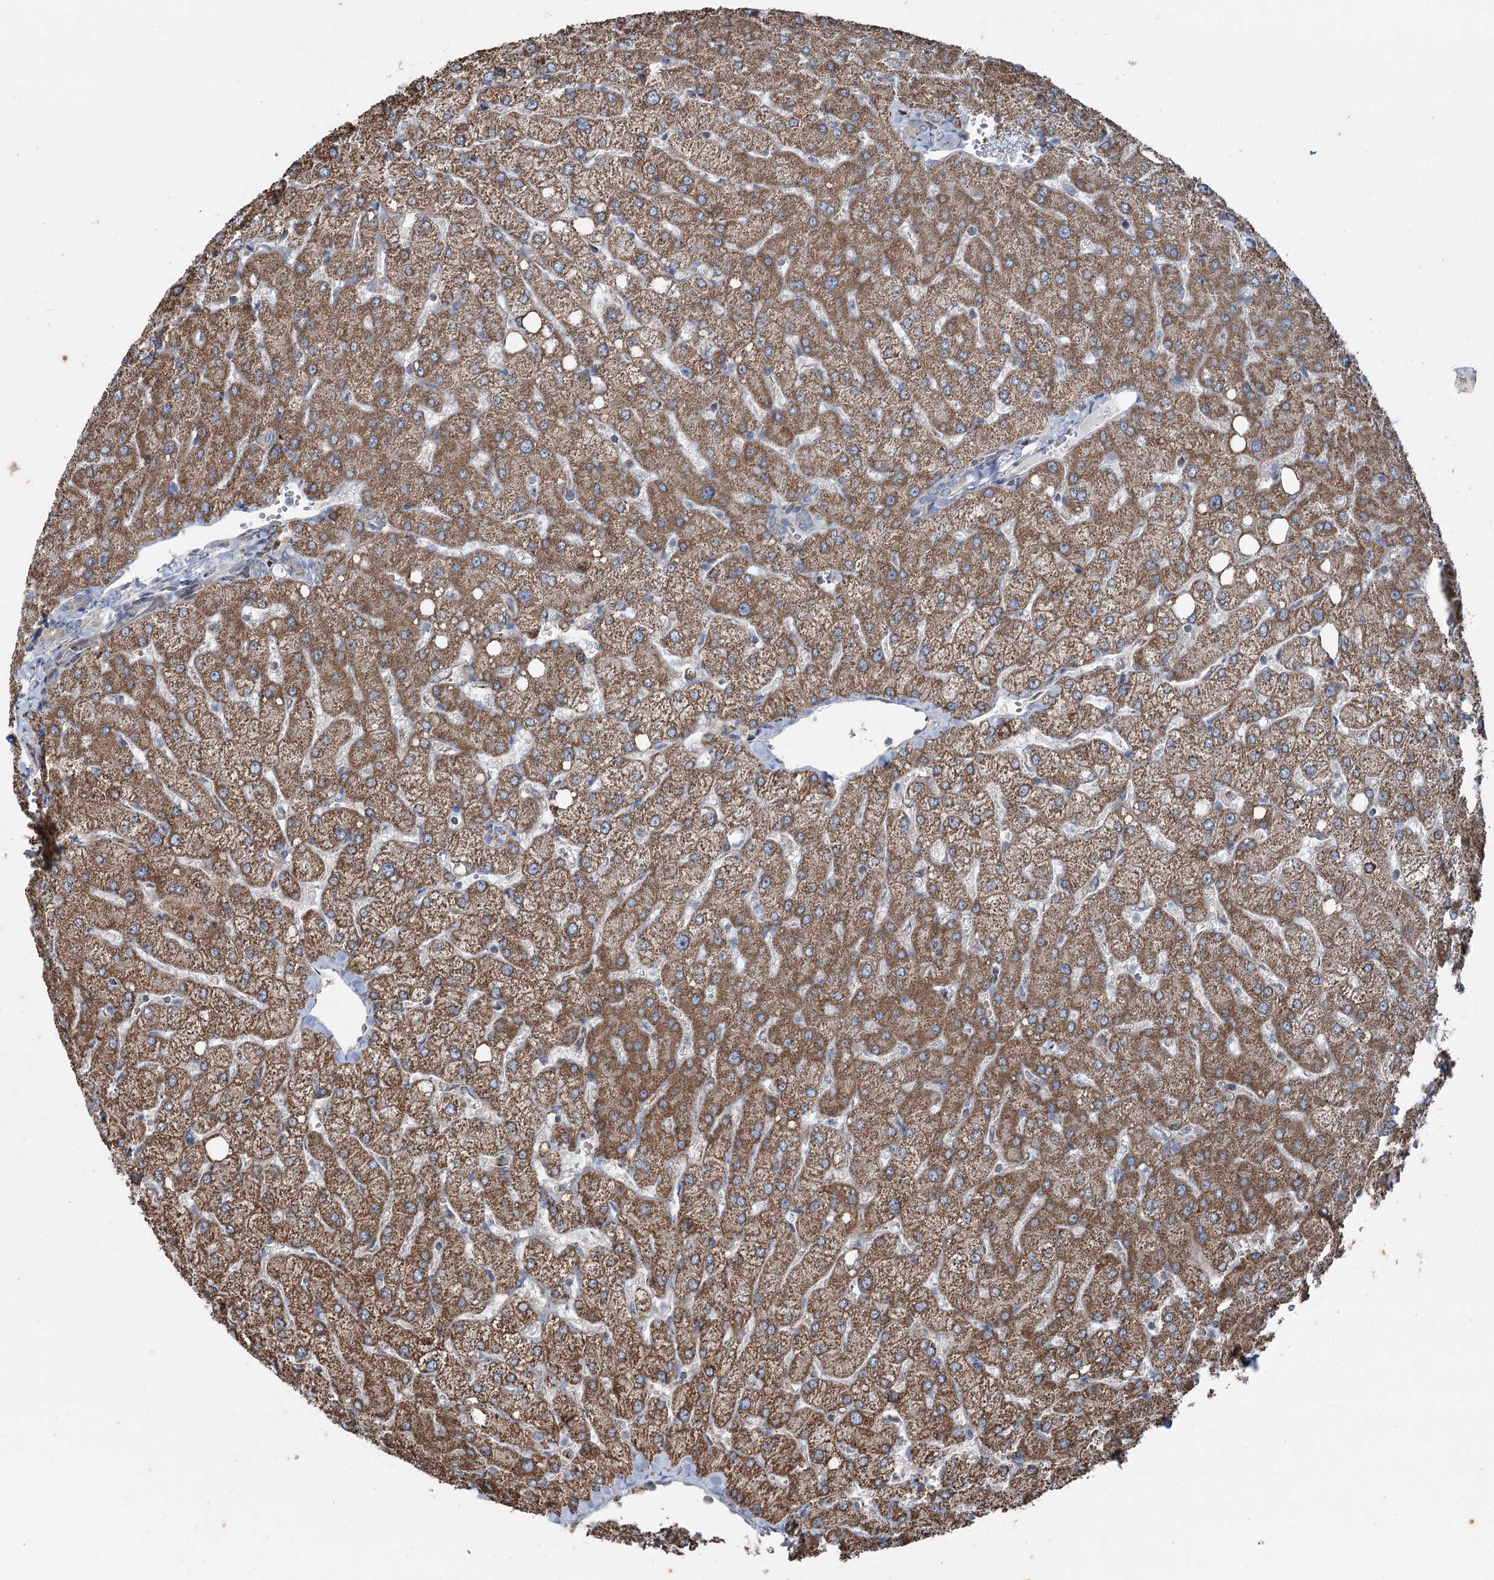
{"staining": {"intensity": "weak", "quantity": "<25%", "location": "cytoplasmic/membranous"}, "tissue": "liver", "cell_type": "Cholangiocytes", "image_type": "normal", "snomed": [{"axis": "morphology", "description": "Normal tissue, NOS"}, {"axis": "topography", "description": "Liver"}], "caption": "This is an immunohistochemistry micrograph of normal human liver. There is no staining in cholangiocytes.", "gene": "UCN3", "patient": {"sex": "female", "age": 54}}